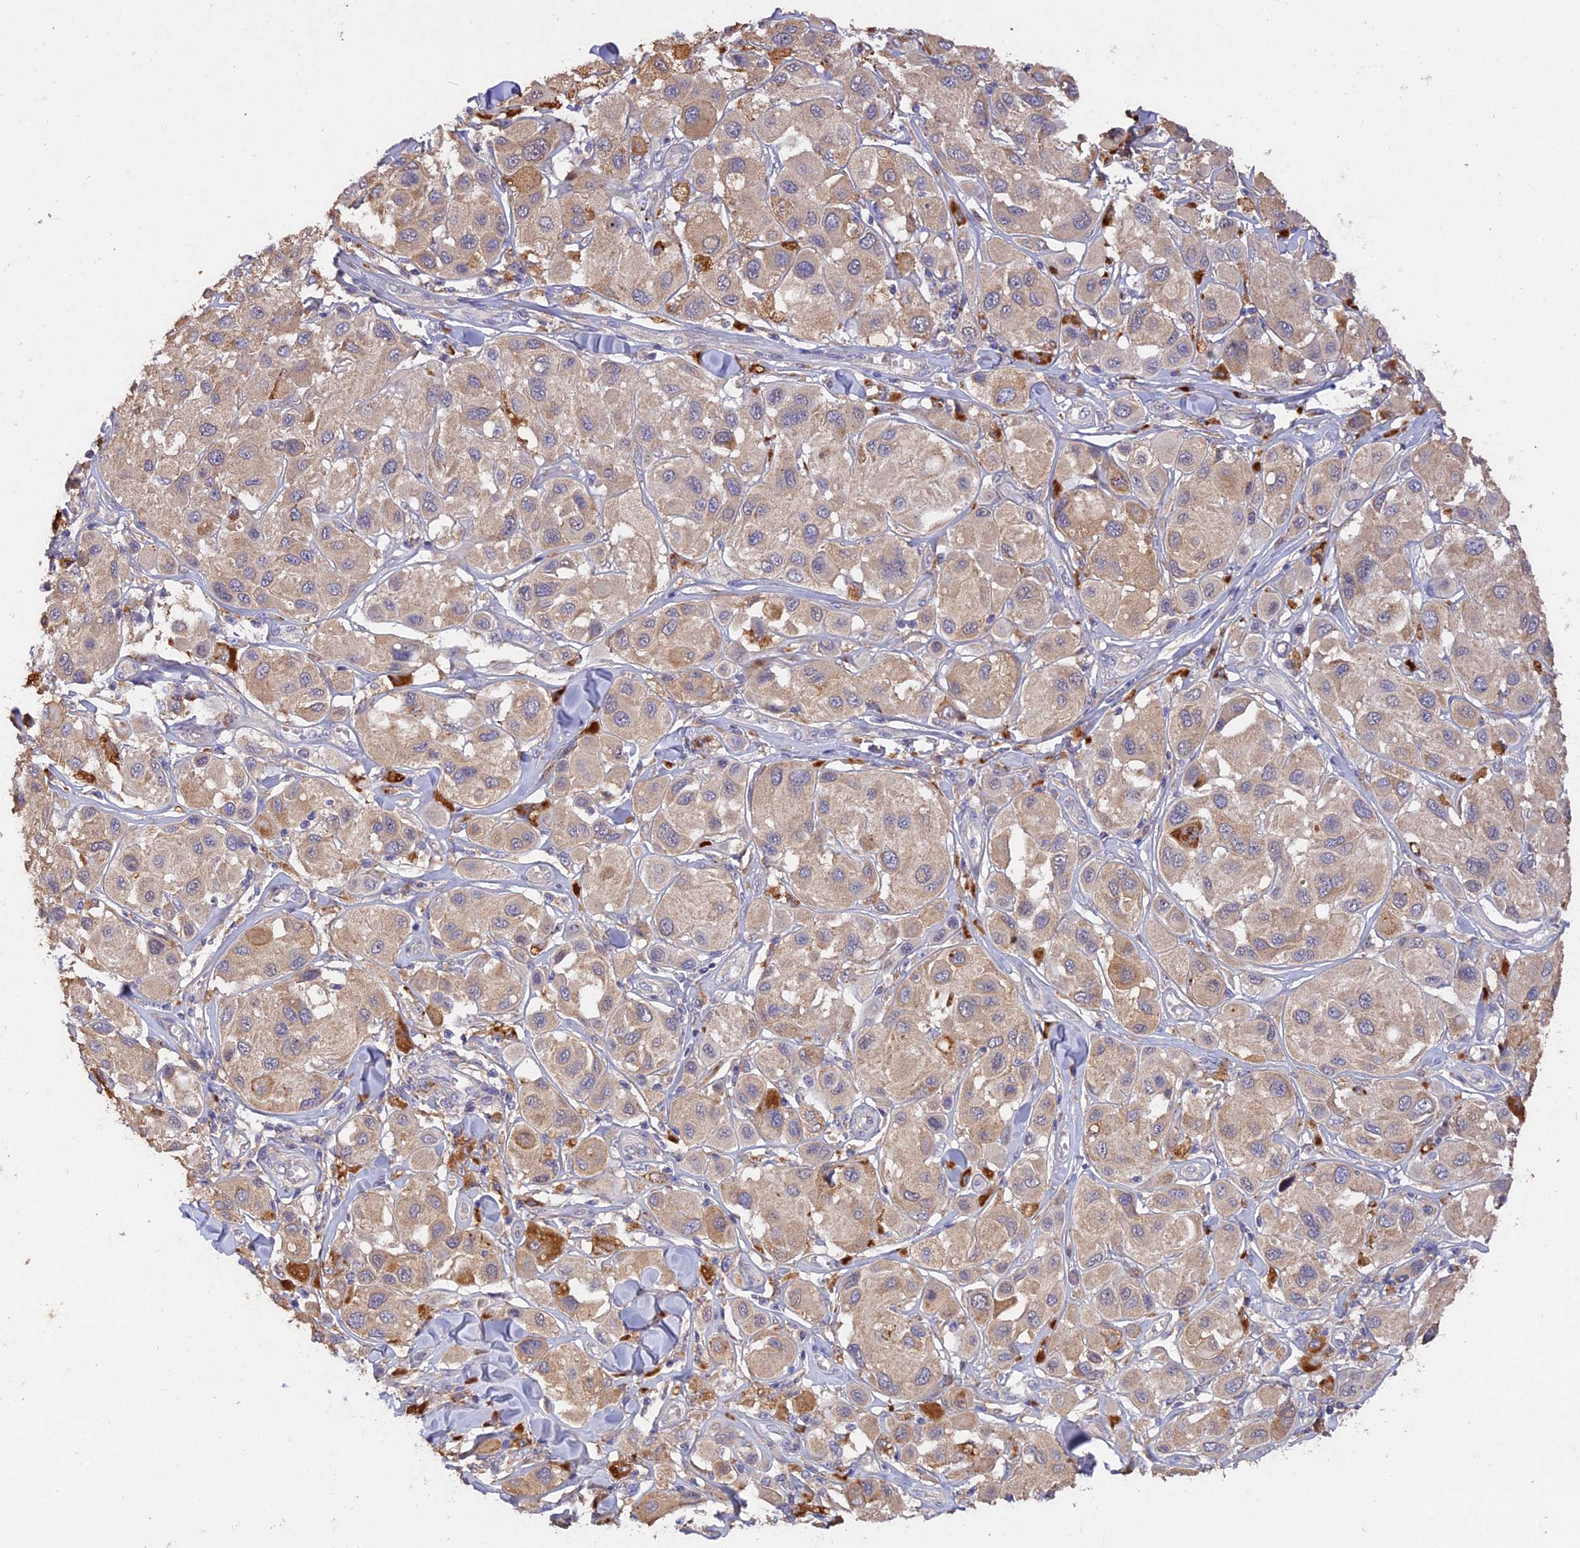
{"staining": {"intensity": "weak", "quantity": "25%-75%", "location": "cytoplasmic/membranous"}, "tissue": "melanoma", "cell_type": "Tumor cells", "image_type": "cancer", "snomed": [{"axis": "morphology", "description": "Malignant melanoma, Metastatic site"}, {"axis": "topography", "description": "Skin"}], "caption": "Protein staining of melanoma tissue exhibits weak cytoplasmic/membranous staining in approximately 25%-75% of tumor cells.", "gene": "SLC26A4", "patient": {"sex": "male", "age": 41}}